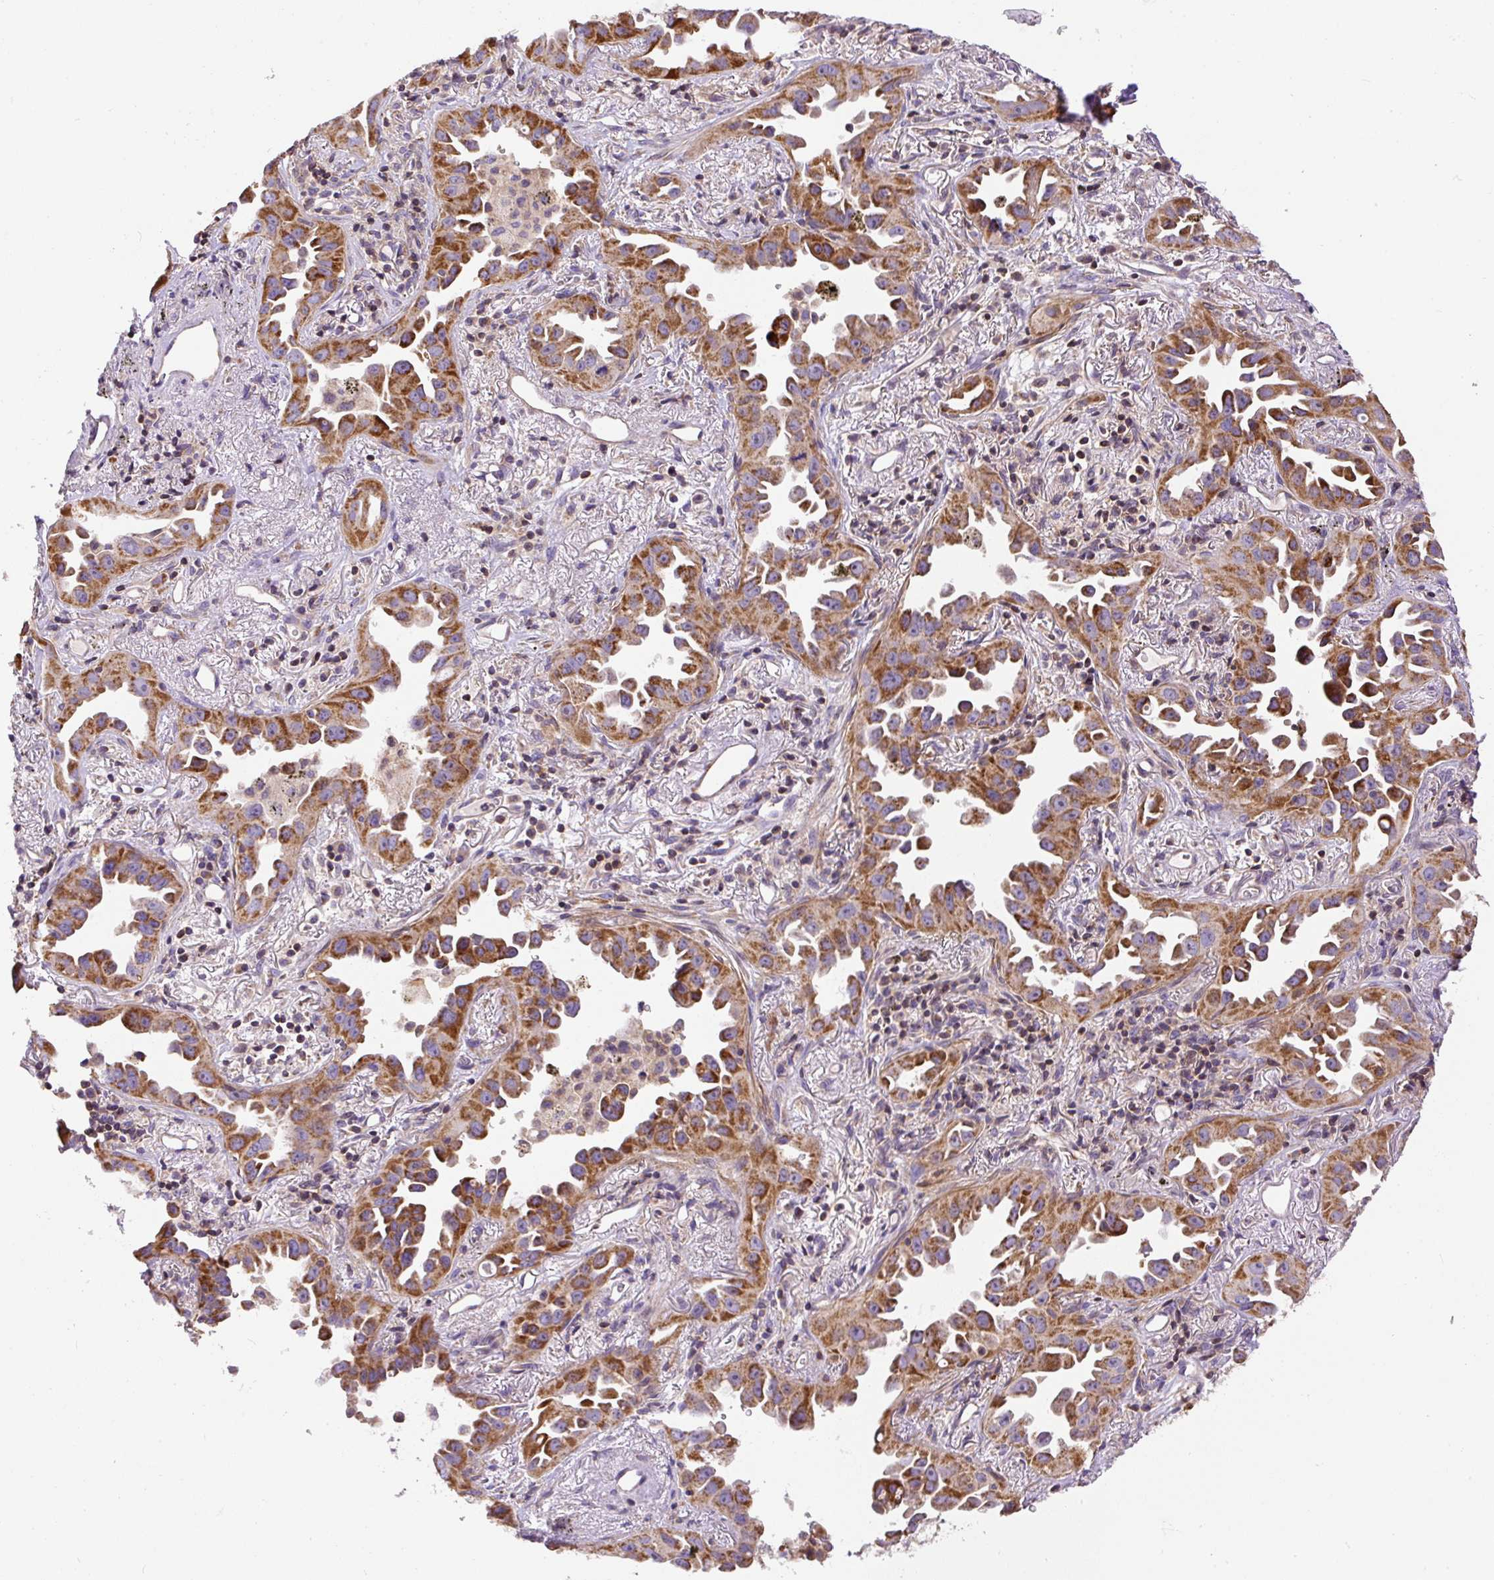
{"staining": {"intensity": "strong", "quantity": ">75%", "location": "cytoplasmic/membranous"}, "tissue": "lung cancer", "cell_type": "Tumor cells", "image_type": "cancer", "snomed": [{"axis": "morphology", "description": "Adenocarcinoma, NOS"}, {"axis": "topography", "description": "Lung"}], "caption": "Immunohistochemistry image of neoplastic tissue: human adenocarcinoma (lung) stained using IHC reveals high levels of strong protein expression localized specifically in the cytoplasmic/membranous of tumor cells, appearing as a cytoplasmic/membranous brown color.", "gene": "NDUFAF2", "patient": {"sex": "male", "age": 68}}